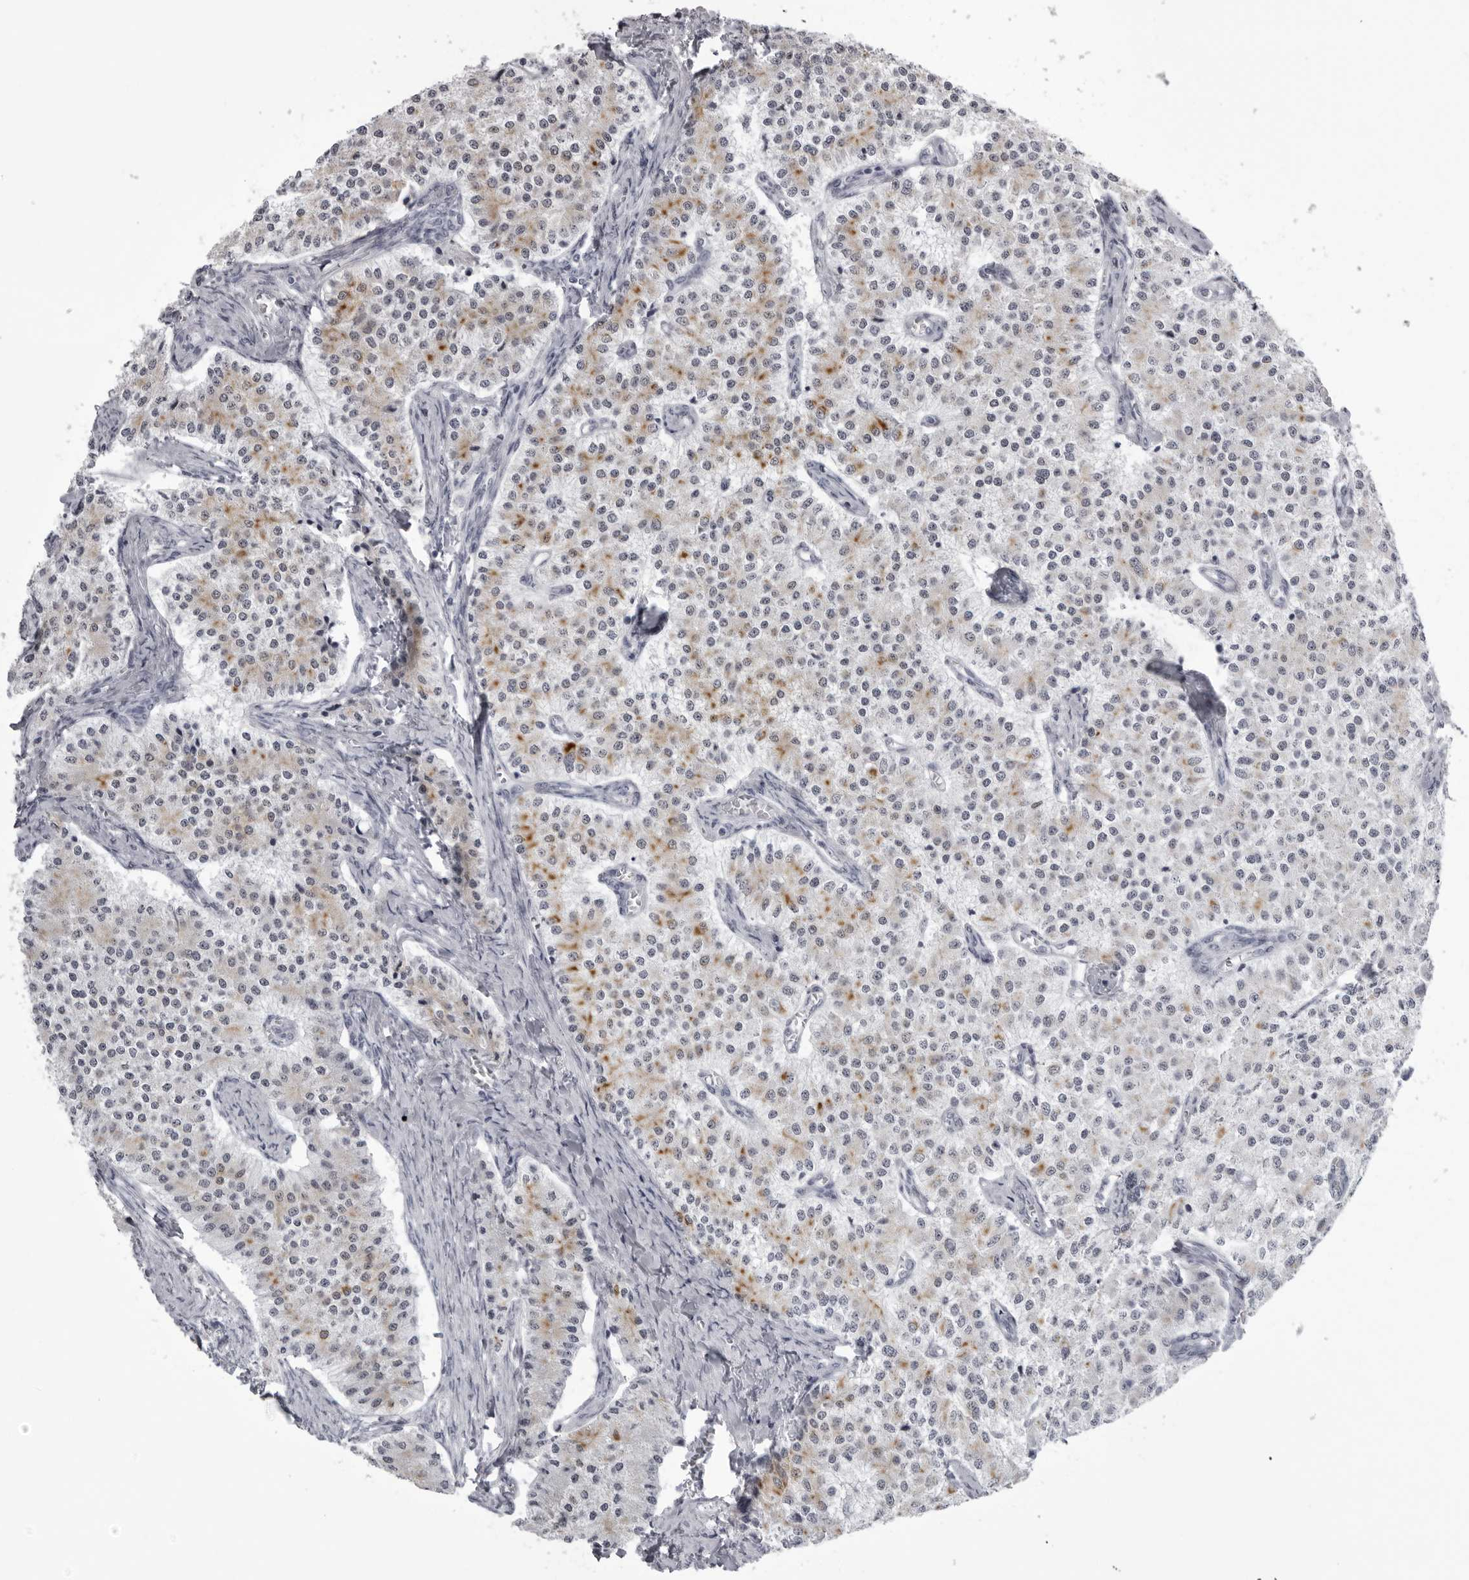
{"staining": {"intensity": "moderate", "quantity": "25%-75%", "location": "cytoplasmic/membranous"}, "tissue": "carcinoid", "cell_type": "Tumor cells", "image_type": "cancer", "snomed": [{"axis": "morphology", "description": "Carcinoid, malignant, NOS"}, {"axis": "topography", "description": "Colon"}], "caption": "Protein expression analysis of human carcinoid reveals moderate cytoplasmic/membranous expression in approximately 25%-75% of tumor cells. The protein is stained brown, and the nuclei are stained in blue (DAB IHC with brightfield microscopy, high magnification).", "gene": "UROD", "patient": {"sex": "female", "age": 52}}